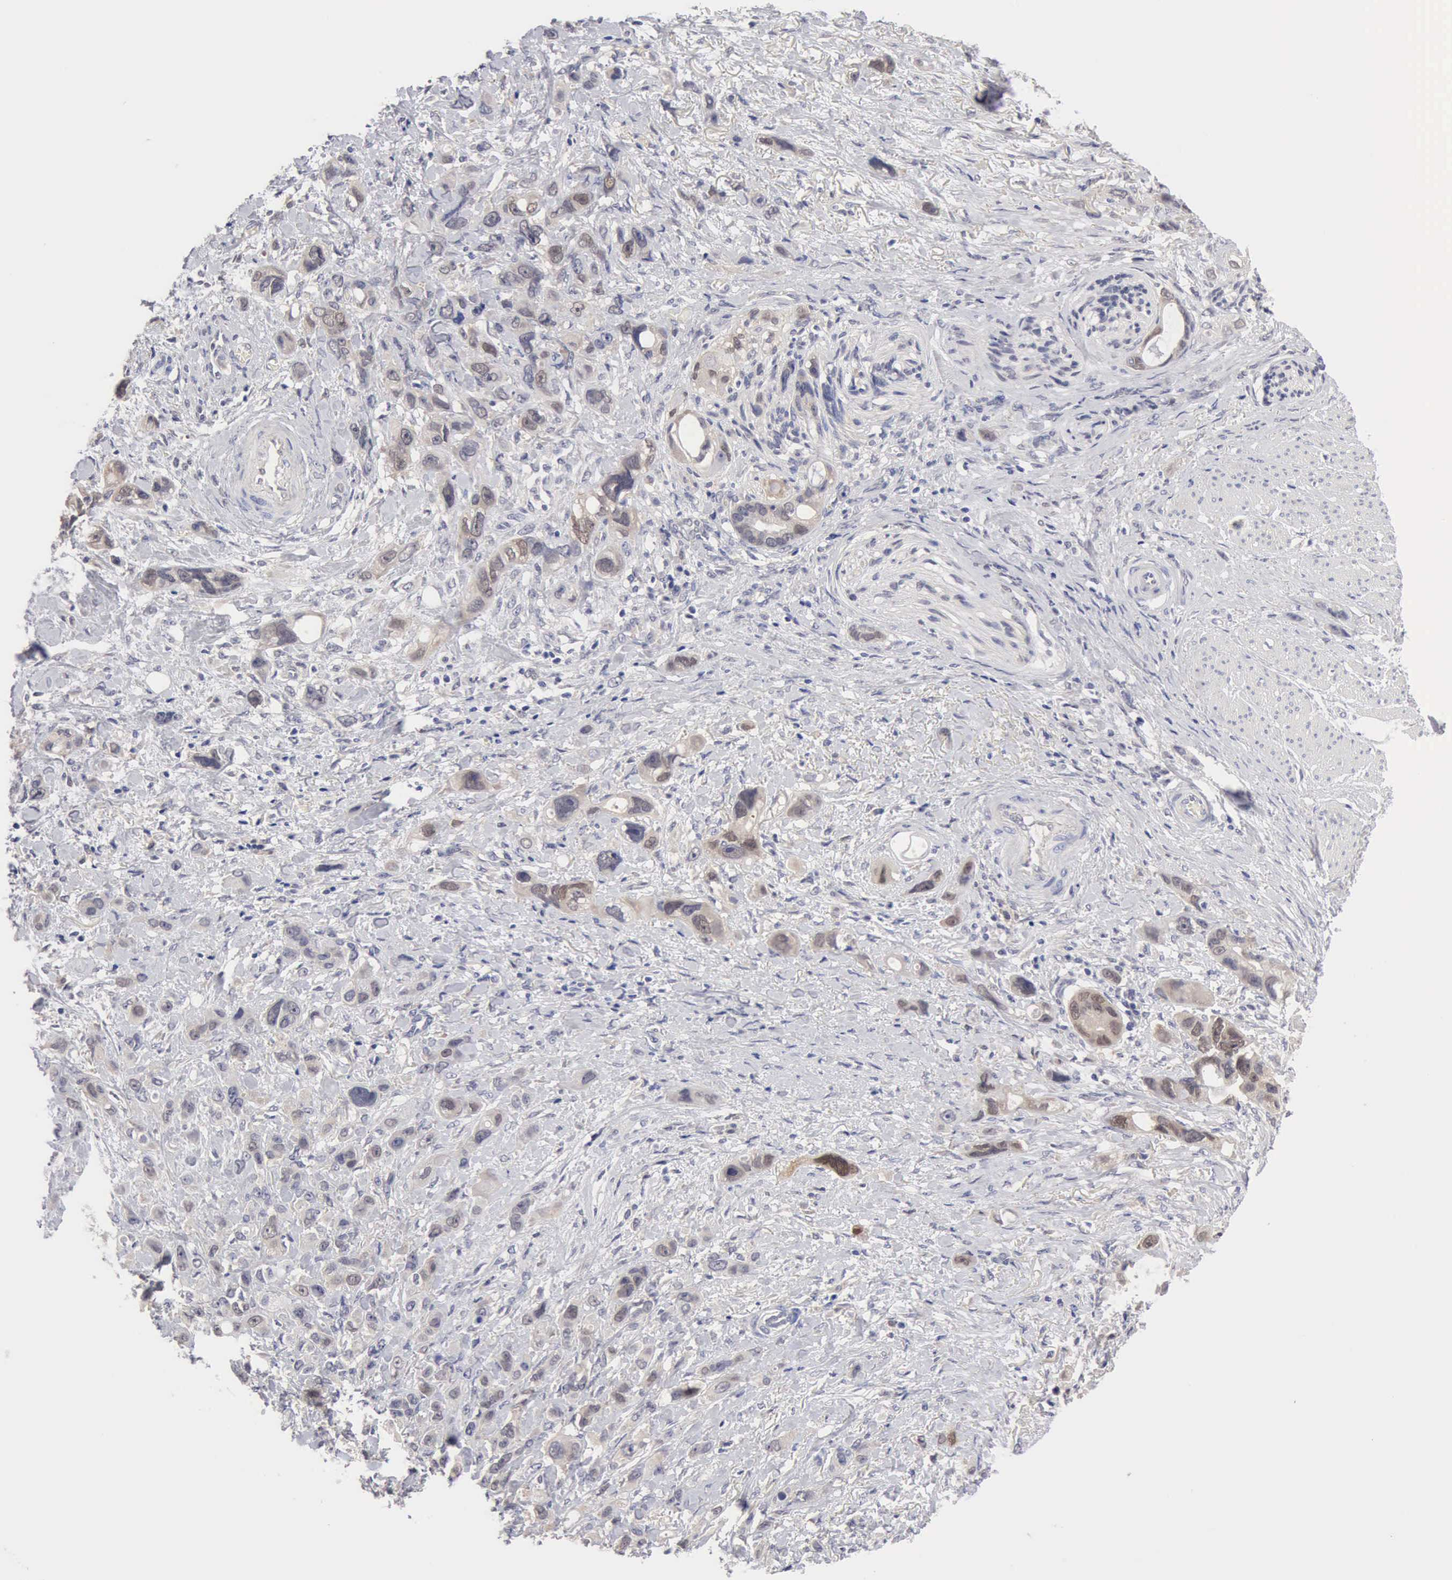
{"staining": {"intensity": "weak", "quantity": "25%-75%", "location": "cytoplasmic/membranous"}, "tissue": "stomach cancer", "cell_type": "Tumor cells", "image_type": "cancer", "snomed": [{"axis": "morphology", "description": "Adenocarcinoma, NOS"}, {"axis": "topography", "description": "Stomach, upper"}], "caption": "Stomach cancer (adenocarcinoma) stained for a protein (brown) shows weak cytoplasmic/membranous positive expression in about 25%-75% of tumor cells.", "gene": "PTGR2", "patient": {"sex": "male", "age": 47}}